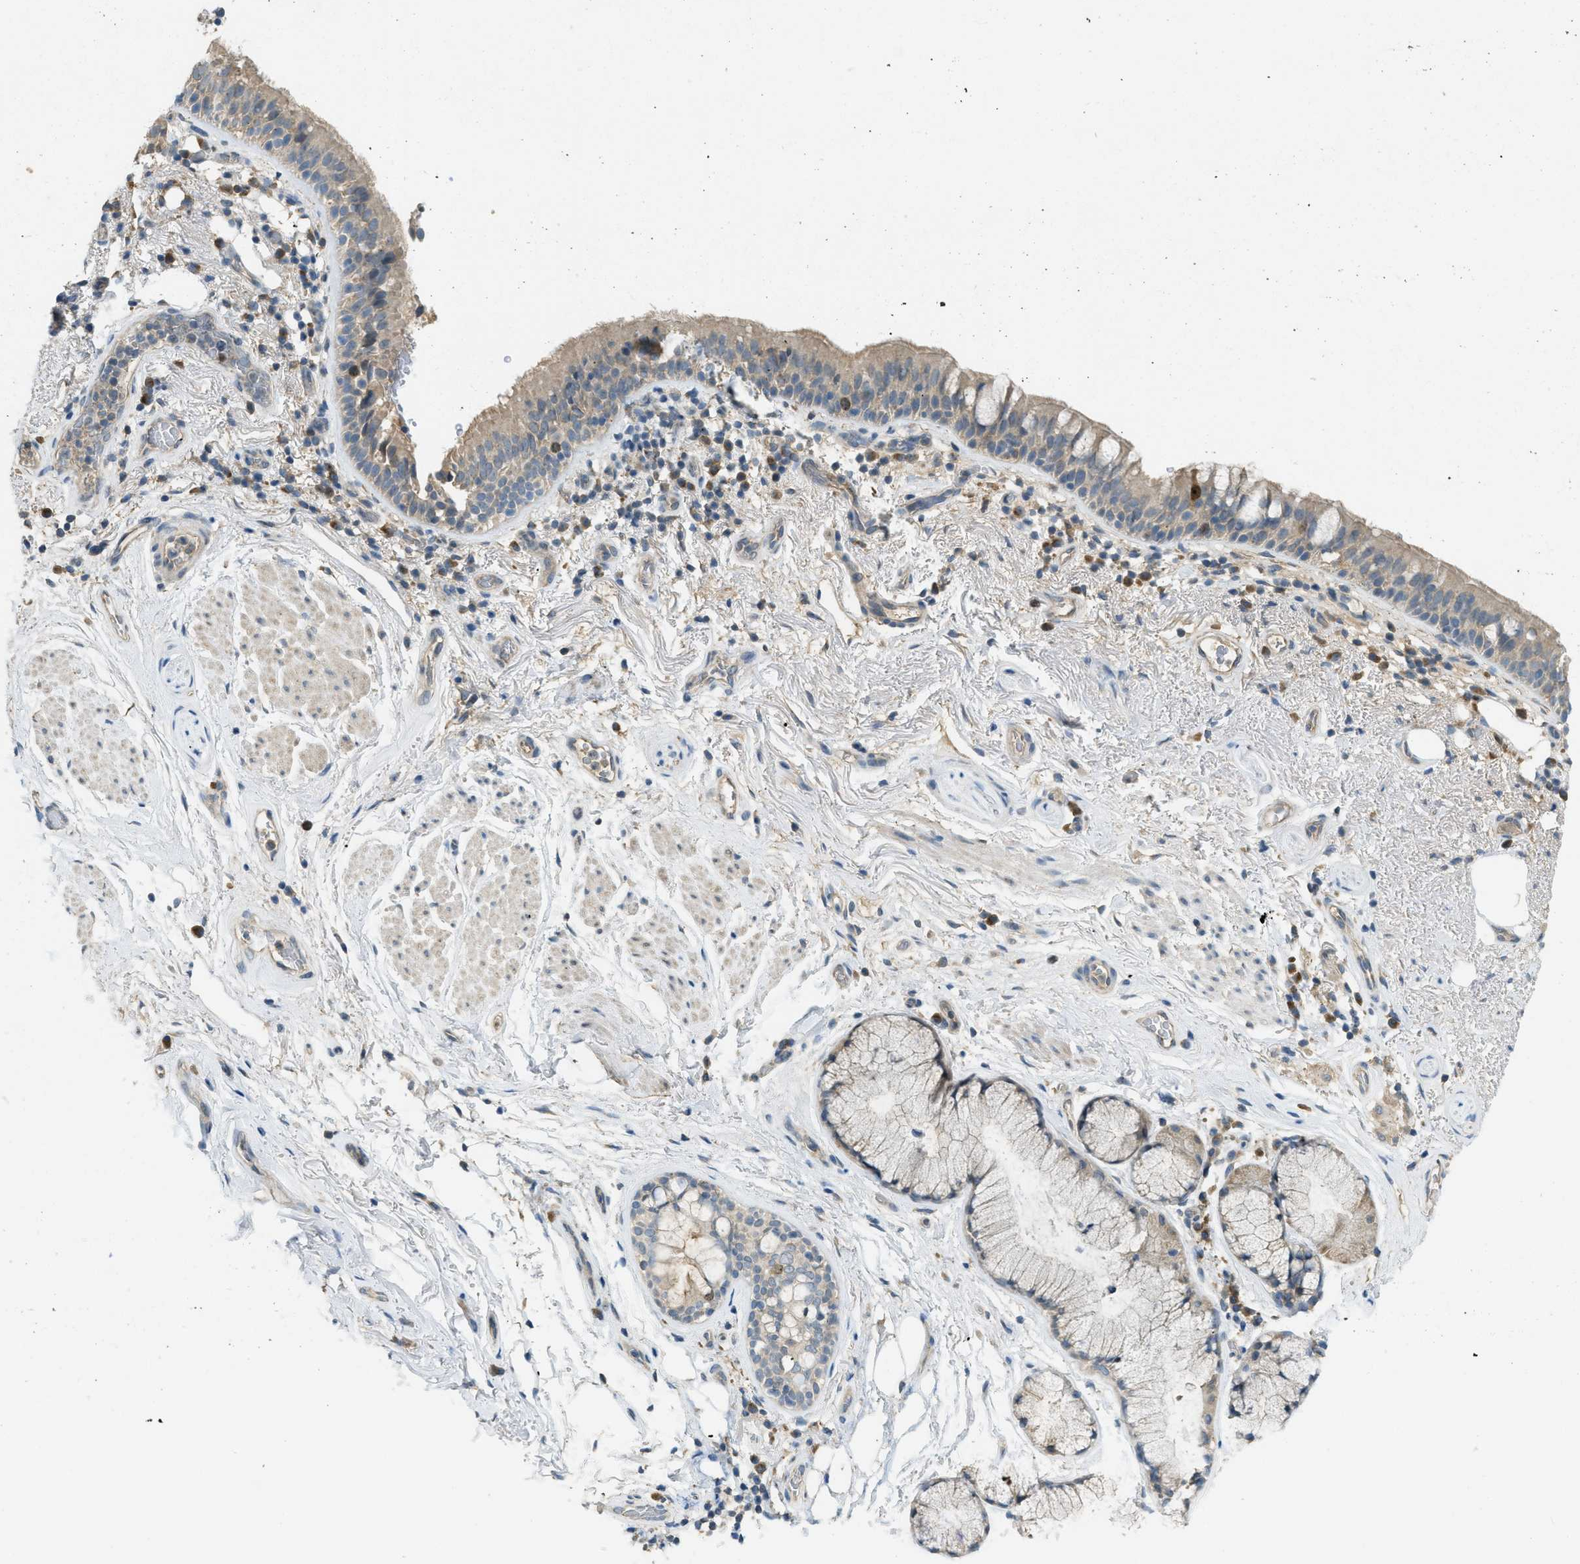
{"staining": {"intensity": "weak", "quantity": "25%-75%", "location": "cytoplasmic/membranous"}, "tissue": "bronchus", "cell_type": "Respiratory epithelial cells", "image_type": "normal", "snomed": [{"axis": "morphology", "description": "Normal tissue, NOS"}, {"axis": "morphology", "description": "Inflammation, NOS"}, {"axis": "topography", "description": "Cartilage tissue"}, {"axis": "topography", "description": "Bronchus"}], "caption": "A high-resolution histopathology image shows IHC staining of unremarkable bronchus, which displays weak cytoplasmic/membranous expression in approximately 25%-75% of respiratory epithelial cells. (Stains: DAB (3,3'-diaminobenzidine) in brown, nuclei in blue, Microscopy: brightfield microscopy at high magnification).", "gene": "MIS18A", "patient": {"sex": "male", "age": 77}}